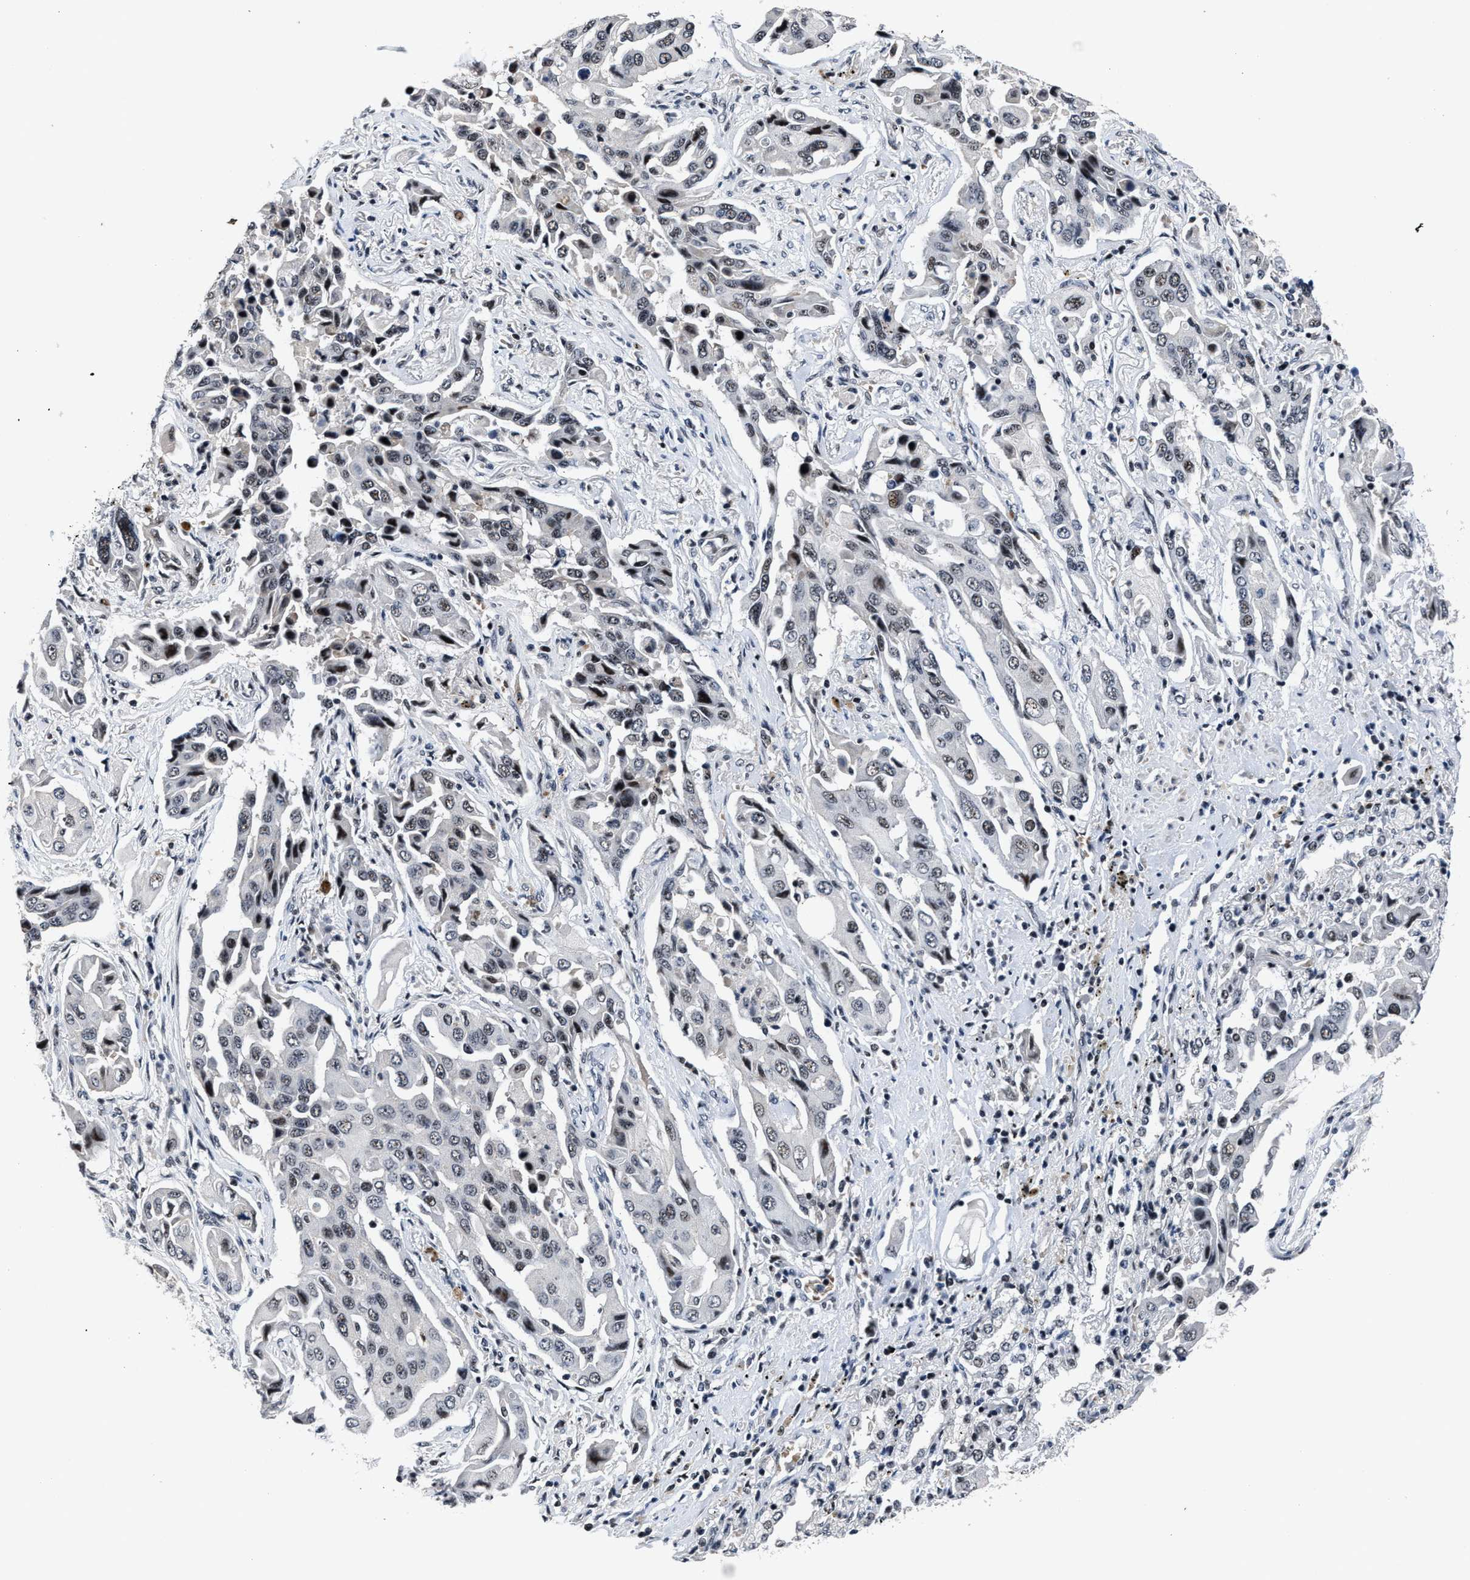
{"staining": {"intensity": "weak", "quantity": "<25%", "location": "nuclear"}, "tissue": "lung cancer", "cell_type": "Tumor cells", "image_type": "cancer", "snomed": [{"axis": "morphology", "description": "Adenocarcinoma, NOS"}, {"axis": "topography", "description": "Lung"}], "caption": "A histopathology image of human lung cancer (adenocarcinoma) is negative for staining in tumor cells.", "gene": "ZNF233", "patient": {"sex": "female", "age": 65}}